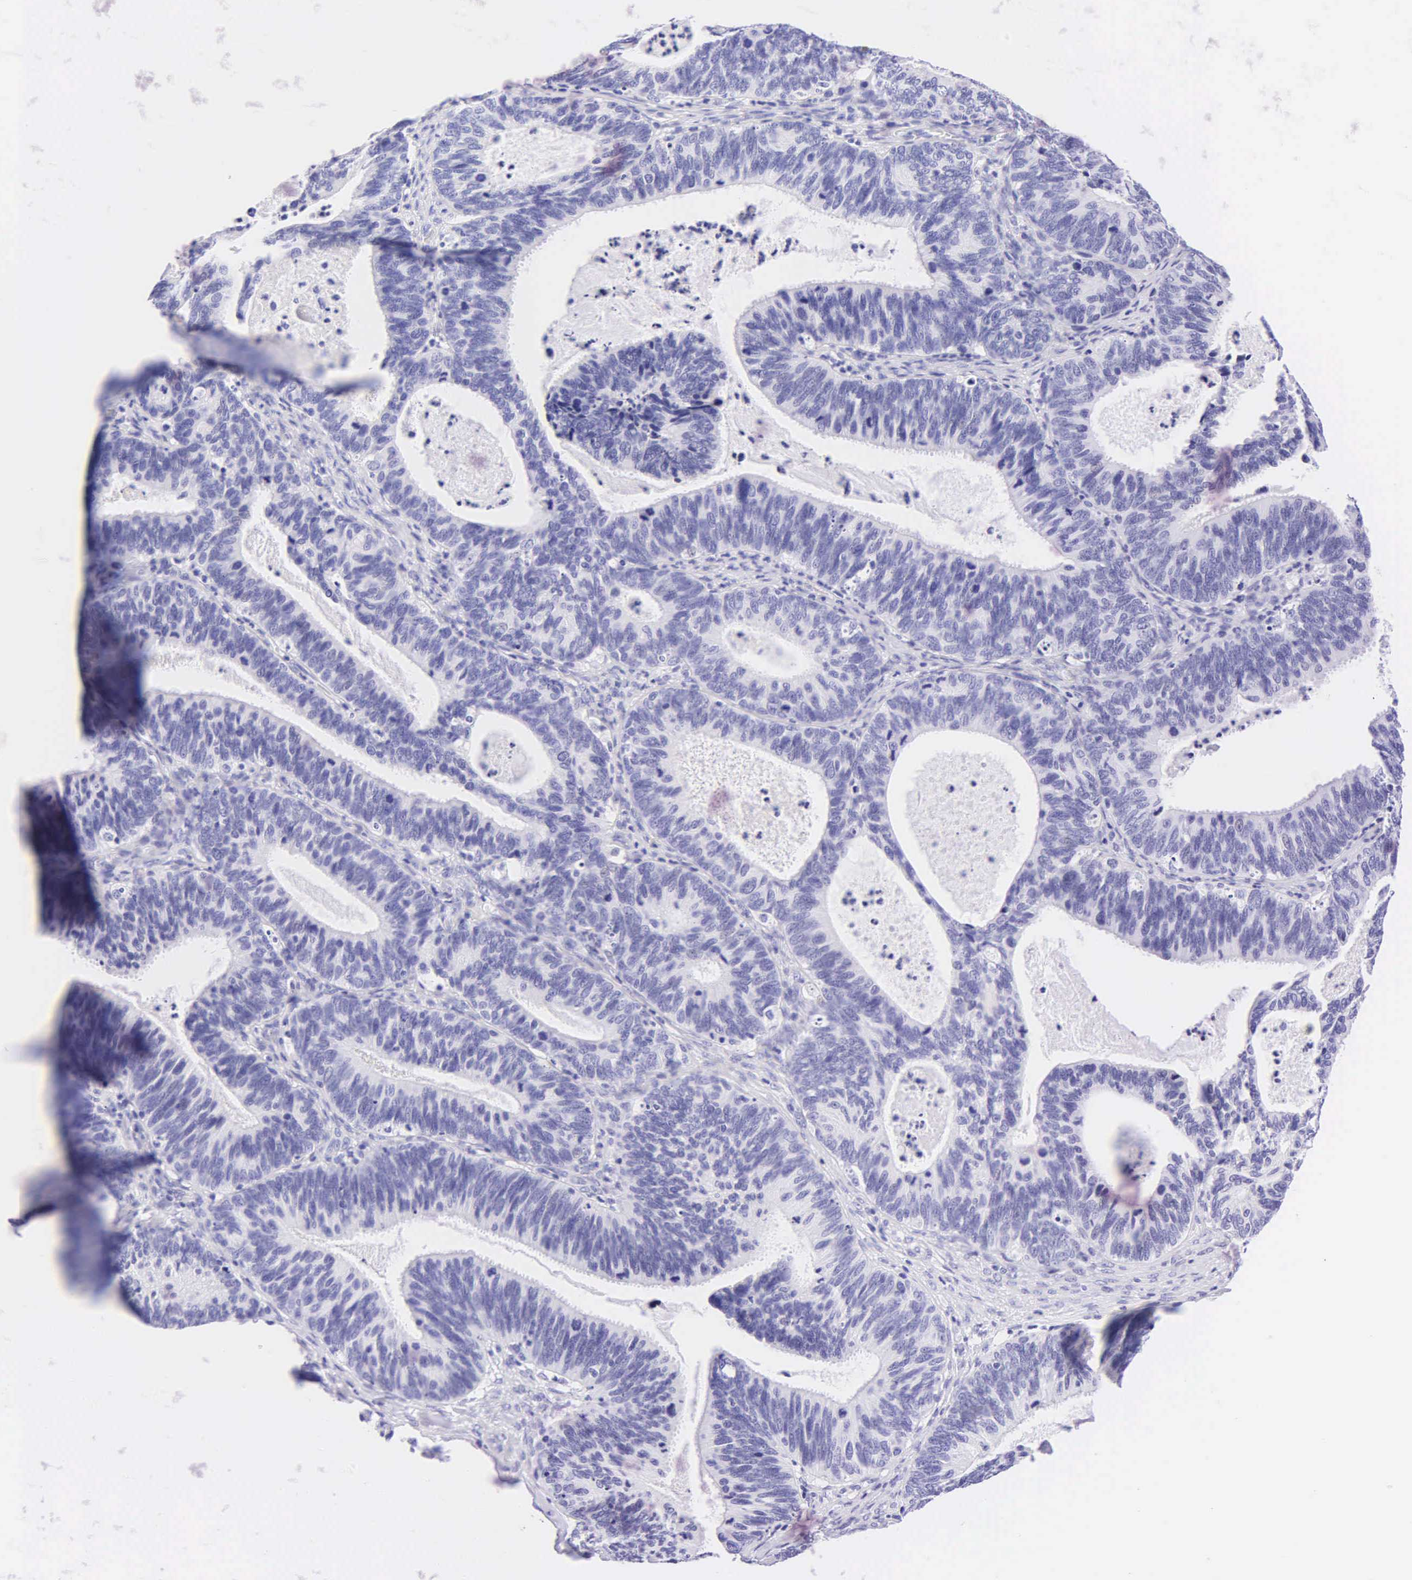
{"staining": {"intensity": "negative", "quantity": "none", "location": "none"}, "tissue": "ovarian cancer", "cell_type": "Tumor cells", "image_type": "cancer", "snomed": [{"axis": "morphology", "description": "Carcinoma, endometroid"}, {"axis": "topography", "description": "Ovary"}], "caption": "The photomicrograph shows no significant expression in tumor cells of ovarian endometroid carcinoma.", "gene": "KRT20", "patient": {"sex": "female", "age": 52}}